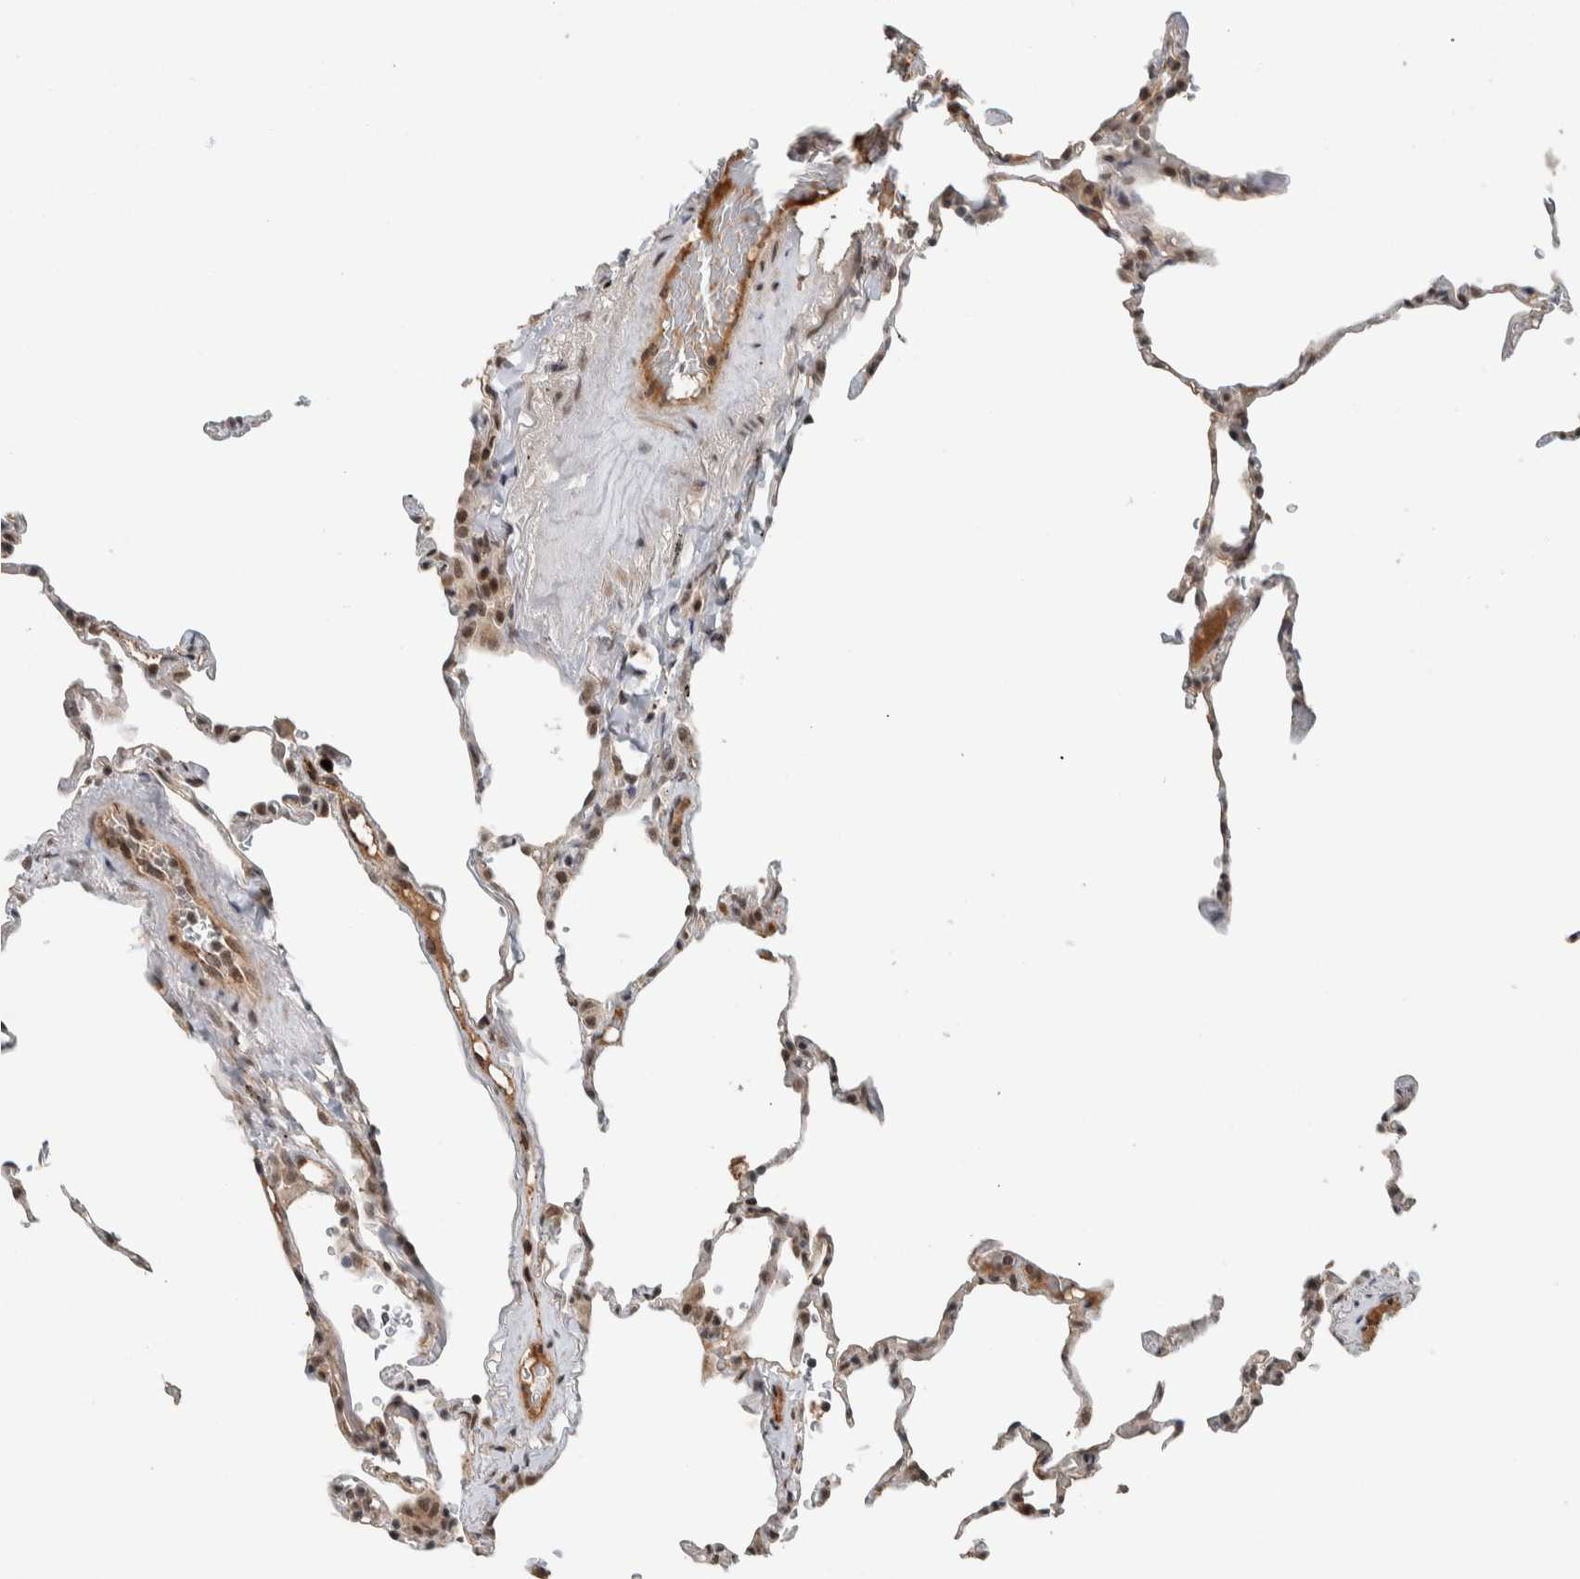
{"staining": {"intensity": "moderate", "quantity": "25%-75%", "location": "nuclear"}, "tissue": "lung", "cell_type": "Alveolar cells", "image_type": "normal", "snomed": [{"axis": "morphology", "description": "Normal tissue, NOS"}, {"axis": "topography", "description": "Lung"}], "caption": "Benign lung displays moderate nuclear expression in about 25%-75% of alveolar cells, visualized by immunohistochemistry.", "gene": "ZFP91", "patient": {"sex": "male", "age": 59}}